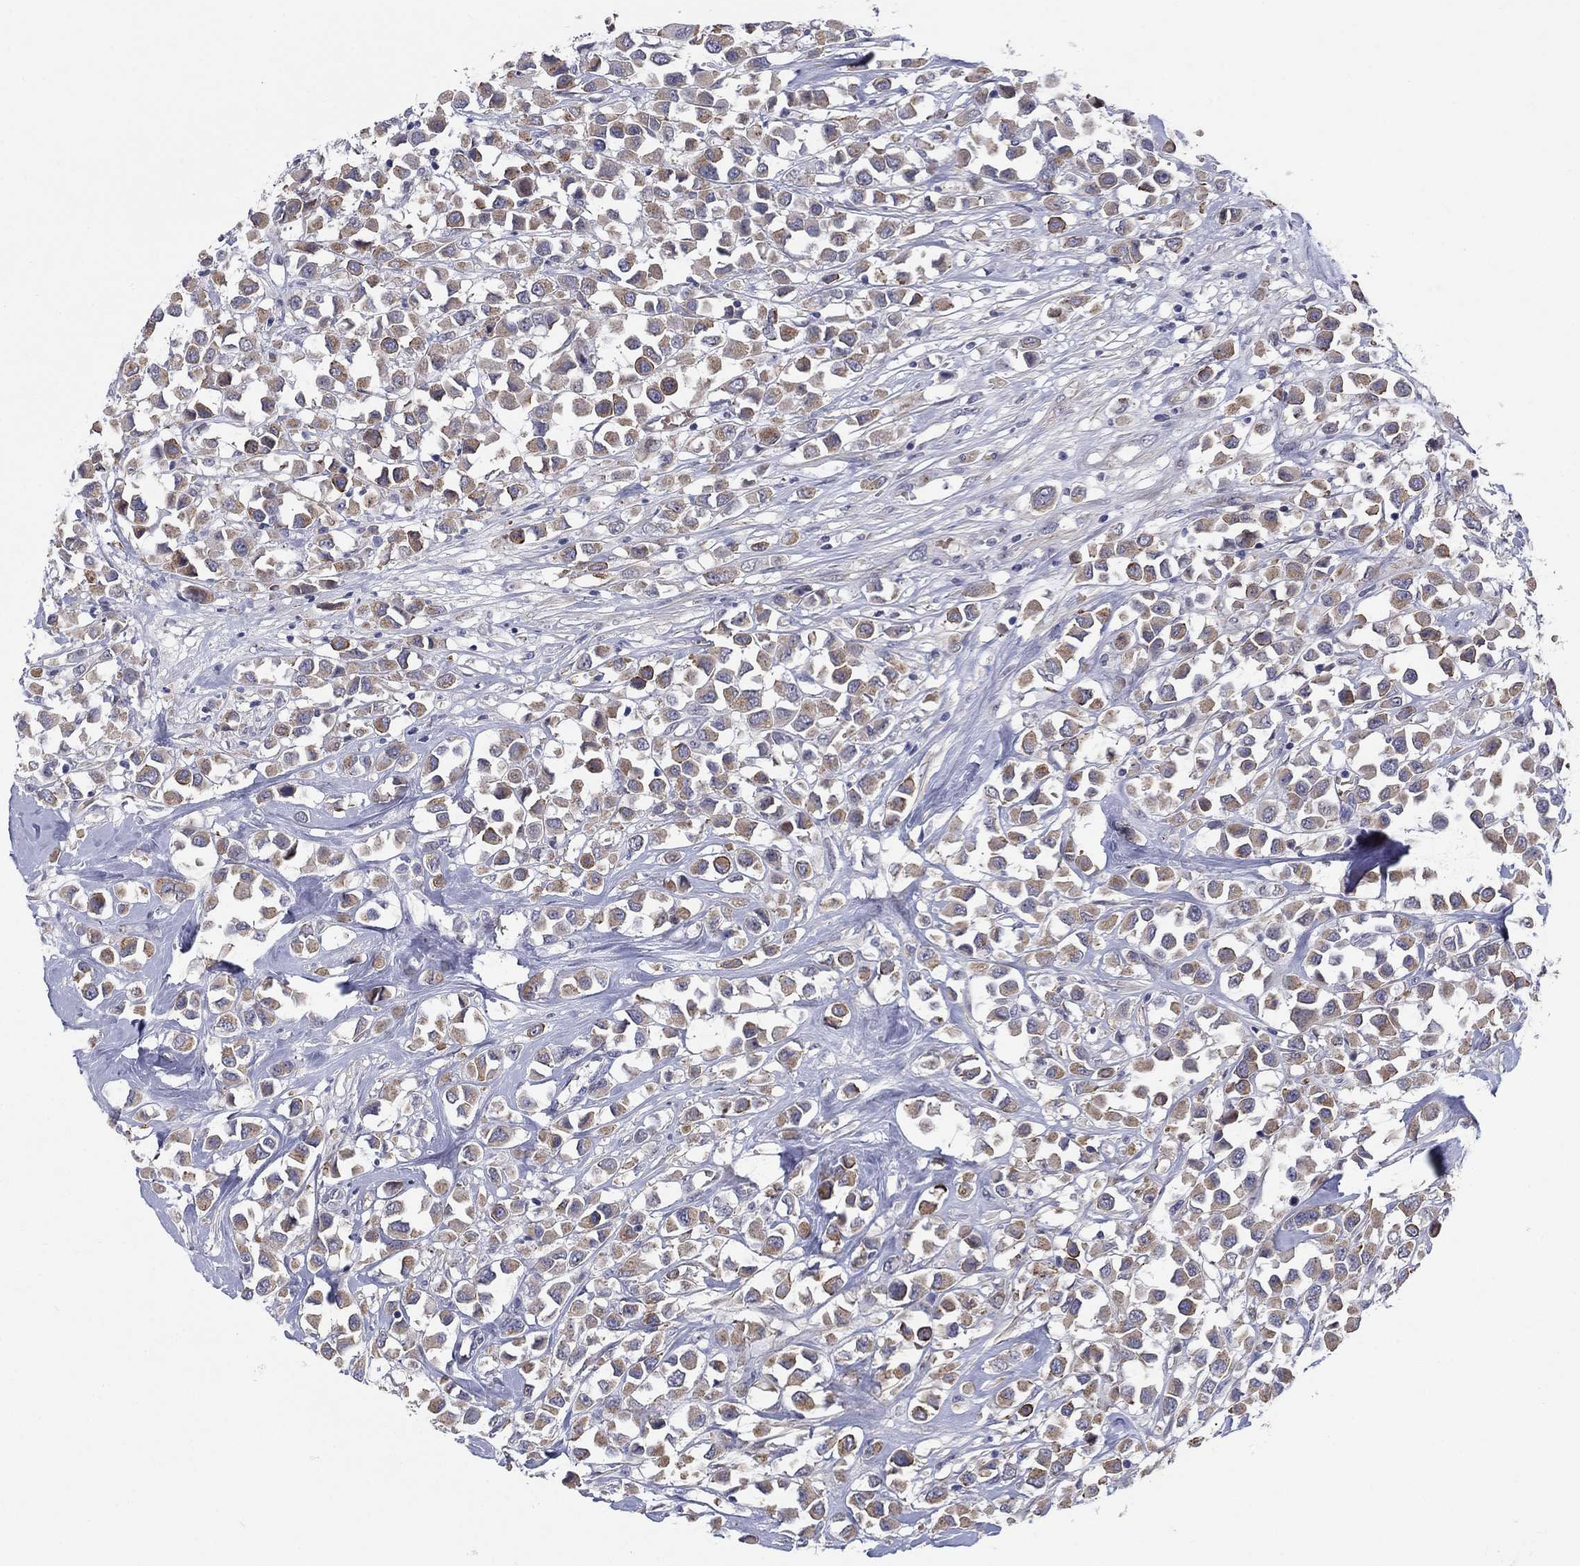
{"staining": {"intensity": "weak", "quantity": ">75%", "location": "cytoplasmic/membranous"}, "tissue": "breast cancer", "cell_type": "Tumor cells", "image_type": "cancer", "snomed": [{"axis": "morphology", "description": "Duct carcinoma"}, {"axis": "topography", "description": "Breast"}], "caption": "Immunohistochemical staining of human breast infiltrating ductal carcinoma shows weak cytoplasmic/membranous protein staining in approximately >75% of tumor cells.", "gene": "SLC1A1", "patient": {"sex": "female", "age": 61}}